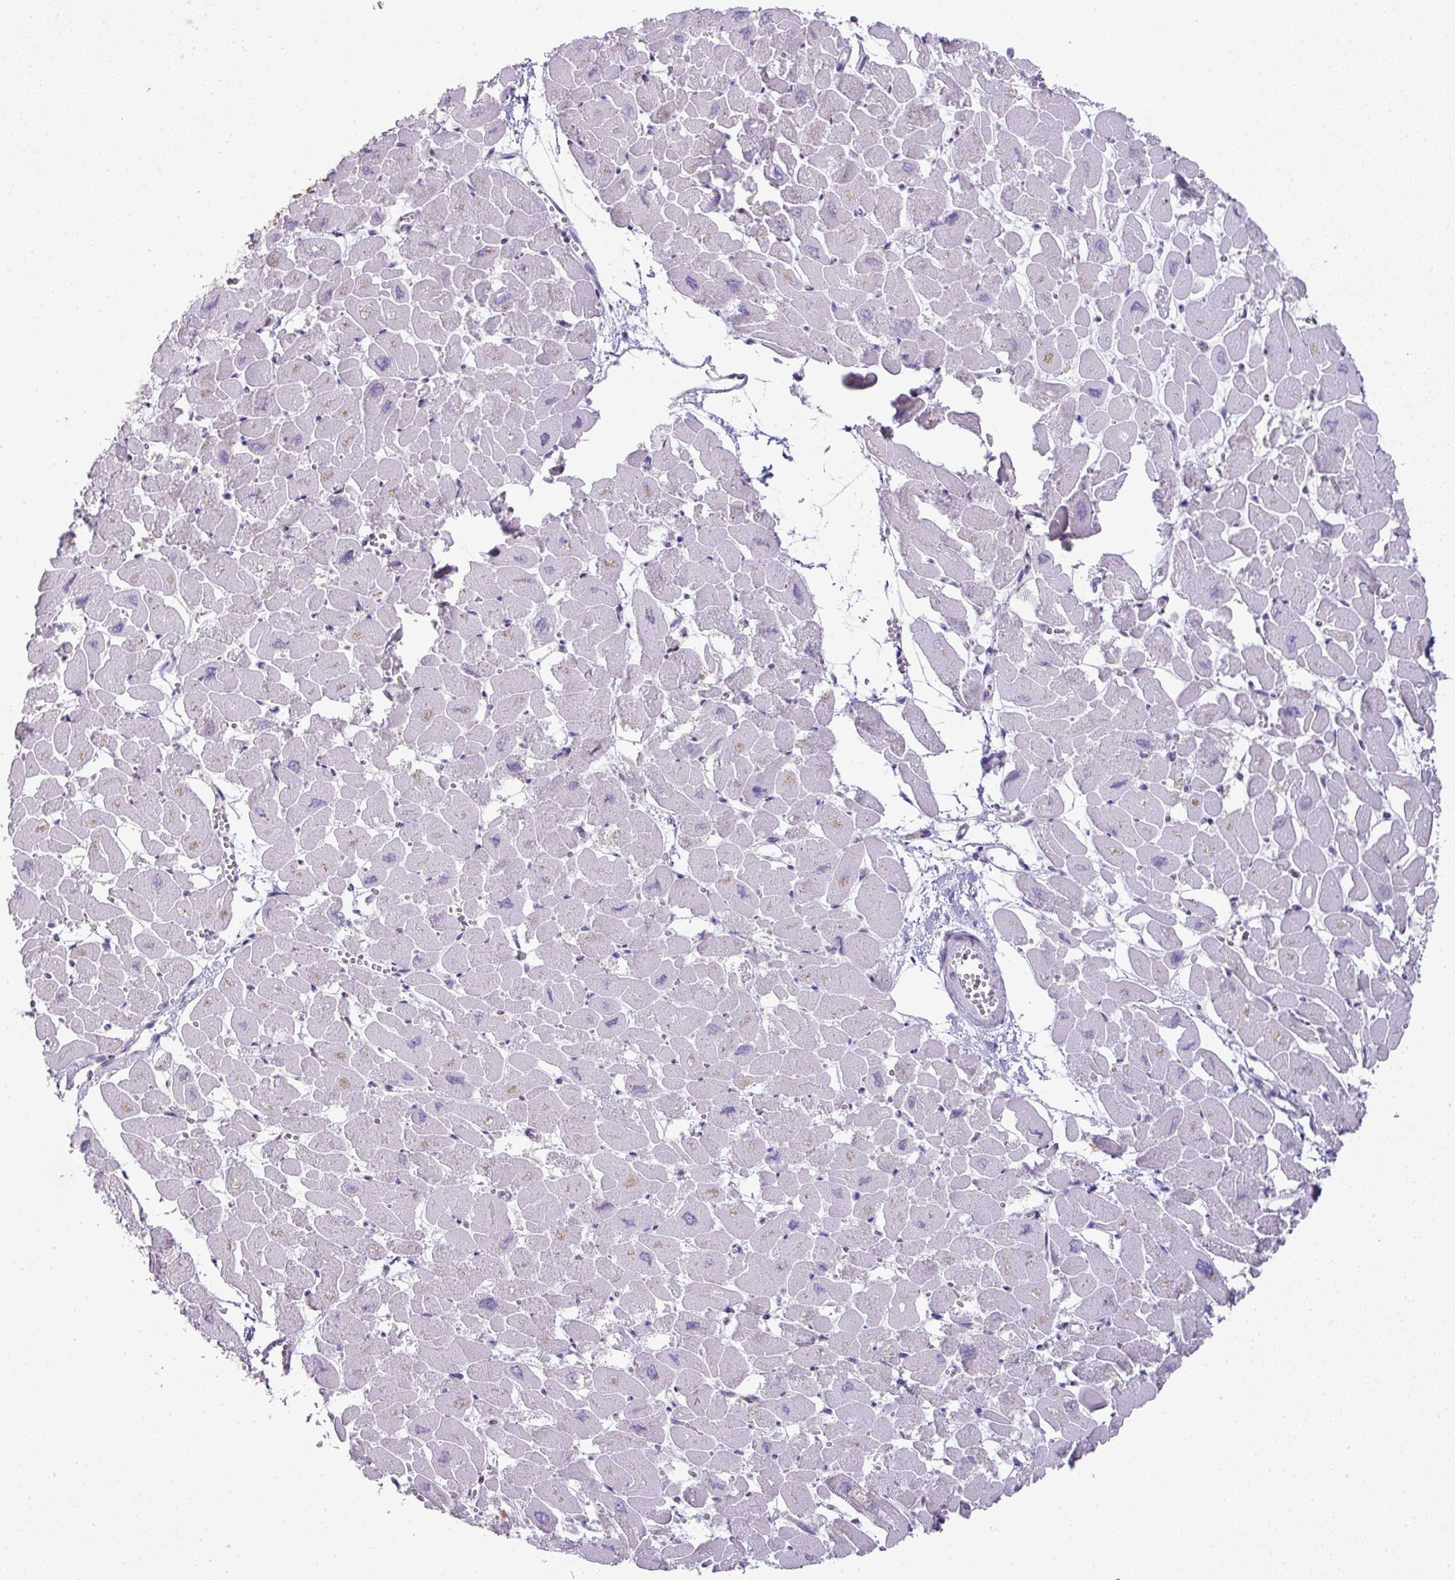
{"staining": {"intensity": "negative", "quantity": "none", "location": "none"}, "tissue": "heart muscle", "cell_type": "Cardiomyocytes", "image_type": "normal", "snomed": [{"axis": "morphology", "description": "Normal tissue, NOS"}, {"axis": "topography", "description": "Heart"}], "caption": "This is an immunohistochemistry micrograph of normal heart muscle. There is no staining in cardiomyocytes.", "gene": "FGF17", "patient": {"sex": "male", "age": 54}}